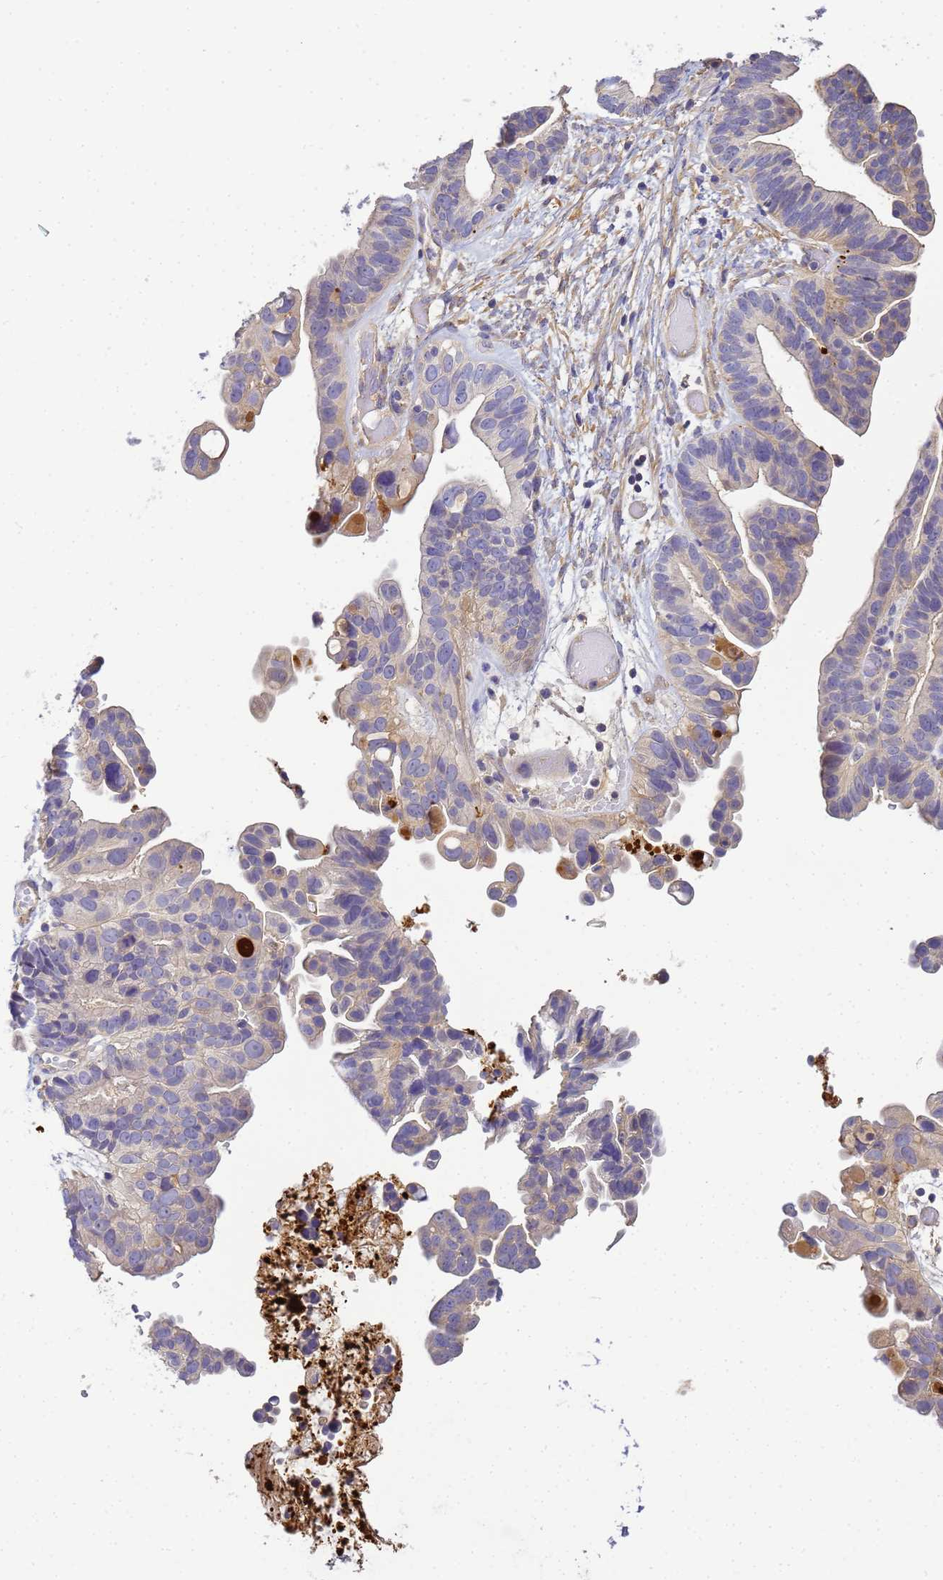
{"staining": {"intensity": "weak", "quantity": "<25%", "location": "cytoplasmic/membranous"}, "tissue": "ovarian cancer", "cell_type": "Tumor cells", "image_type": "cancer", "snomed": [{"axis": "morphology", "description": "Cystadenocarcinoma, serous, NOS"}, {"axis": "topography", "description": "Ovary"}], "caption": "There is no significant positivity in tumor cells of serous cystadenocarcinoma (ovarian).", "gene": "MYL12A", "patient": {"sex": "female", "age": 56}}